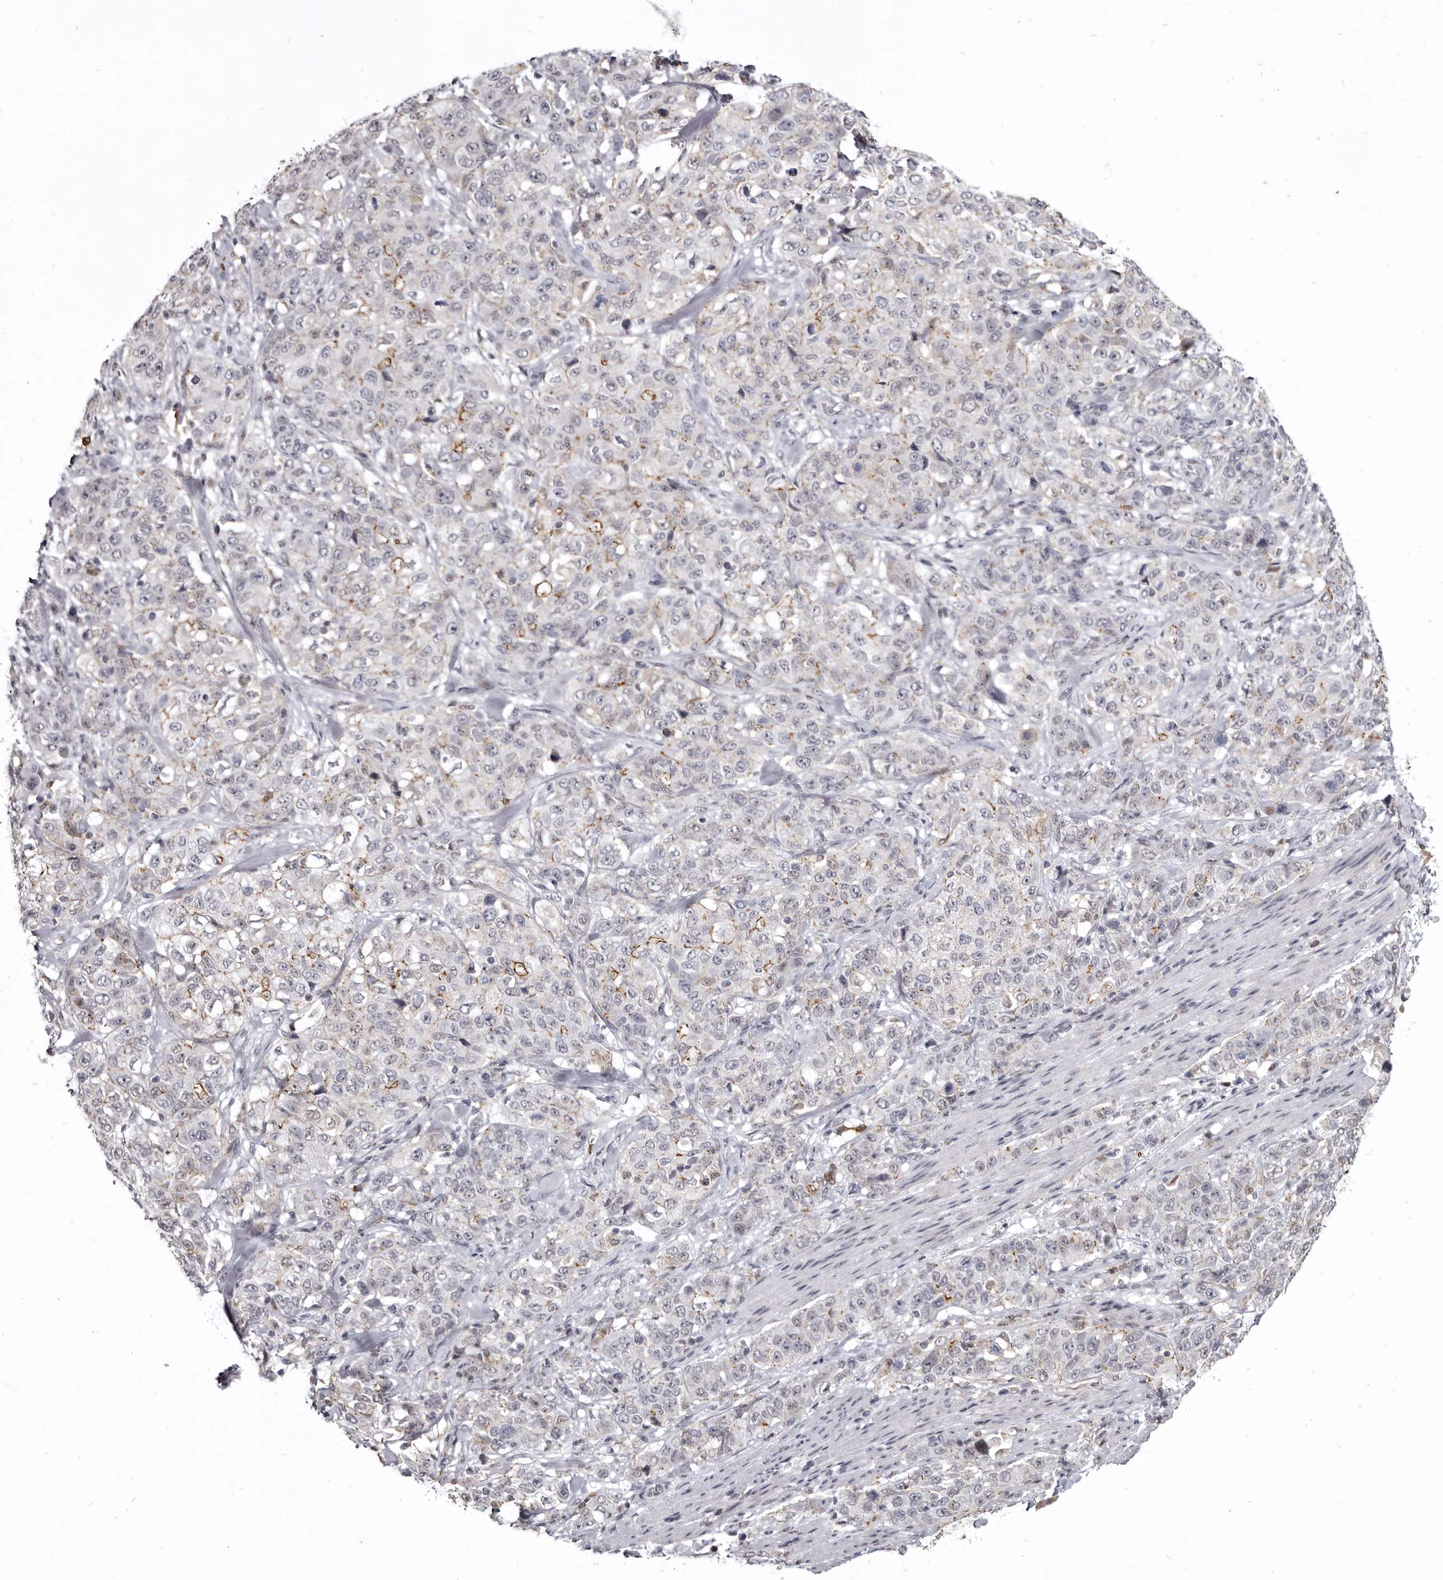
{"staining": {"intensity": "moderate", "quantity": "25%-75%", "location": "cytoplasmic/membranous"}, "tissue": "stomach cancer", "cell_type": "Tumor cells", "image_type": "cancer", "snomed": [{"axis": "morphology", "description": "Adenocarcinoma, NOS"}, {"axis": "topography", "description": "Stomach"}], "caption": "About 25%-75% of tumor cells in stomach adenocarcinoma display moderate cytoplasmic/membranous protein expression as visualized by brown immunohistochemical staining.", "gene": "CGN", "patient": {"sex": "male", "age": 48}}